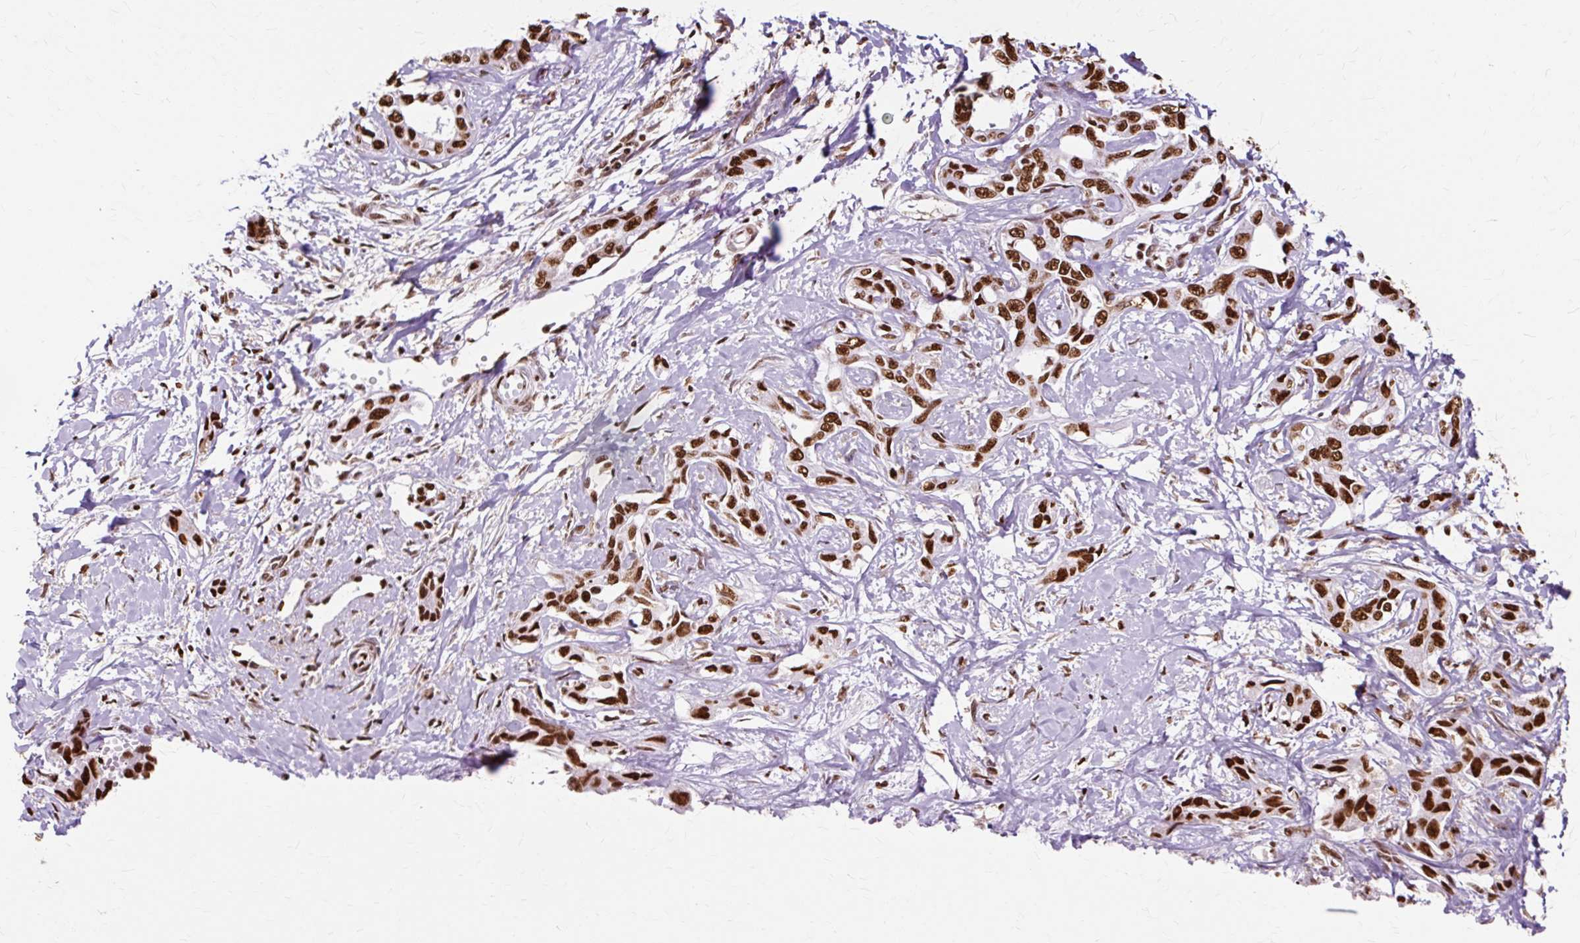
{"staining": {"intensity": "strong", "quantity": ">75%", "location": "nuclear"}, "tissue": "liver cancer", "cell_type": "Tumor cells", "image_type": "cancer", "snomed": [{"axis": "morphology", "description": "Cholangiocarcinoma"}, {"axis": "topography", "description": "Liver"}], "caption": "This image displays immunohistochemistry staining of liver cancer (cholangiocarcinoma), with high strong nuclear positivity in about >75% of tumor cells.", "gene": "XRCC6", "patient": {"sex": "male", "age": 59}}